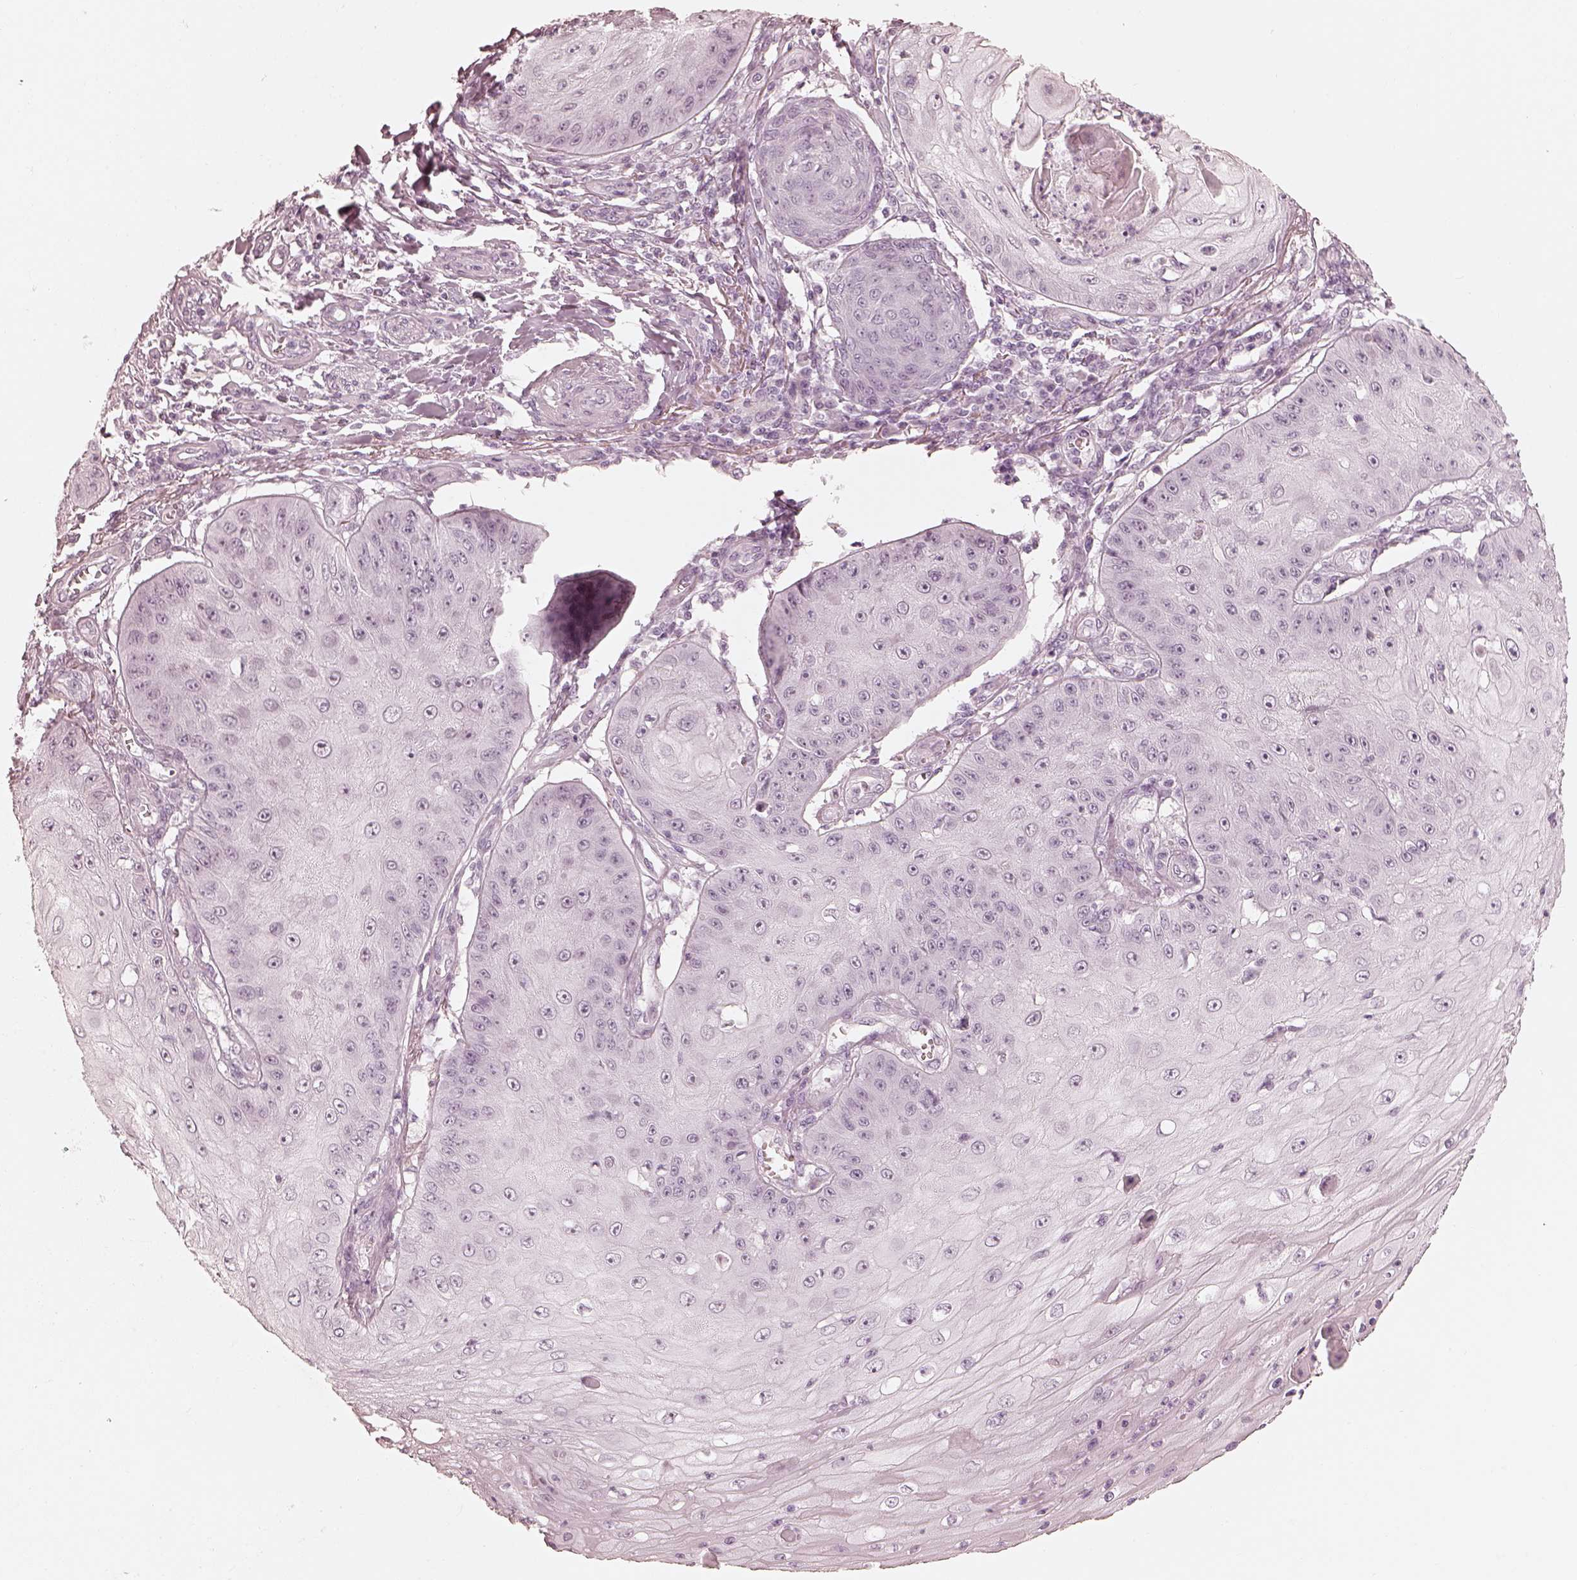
{"staining": {"intensity": "negative", "quantity": "none", "location": "none"}, "tissue": "skin cancer", "cell_type": "Tumor cells", "image_type": "cancer", "snomed": [{"axis": "morphology", "description": "Squamous cell carcinoma, NOS"}, {"axis": "topography", "description": "Skin"}], "caption": "The micrograph reveals no significant staining in tumor cells of skin cancer (squamous cell carcinoma).", "gene": "CALR3", "patient": {"sex": "male", "age": 70}}